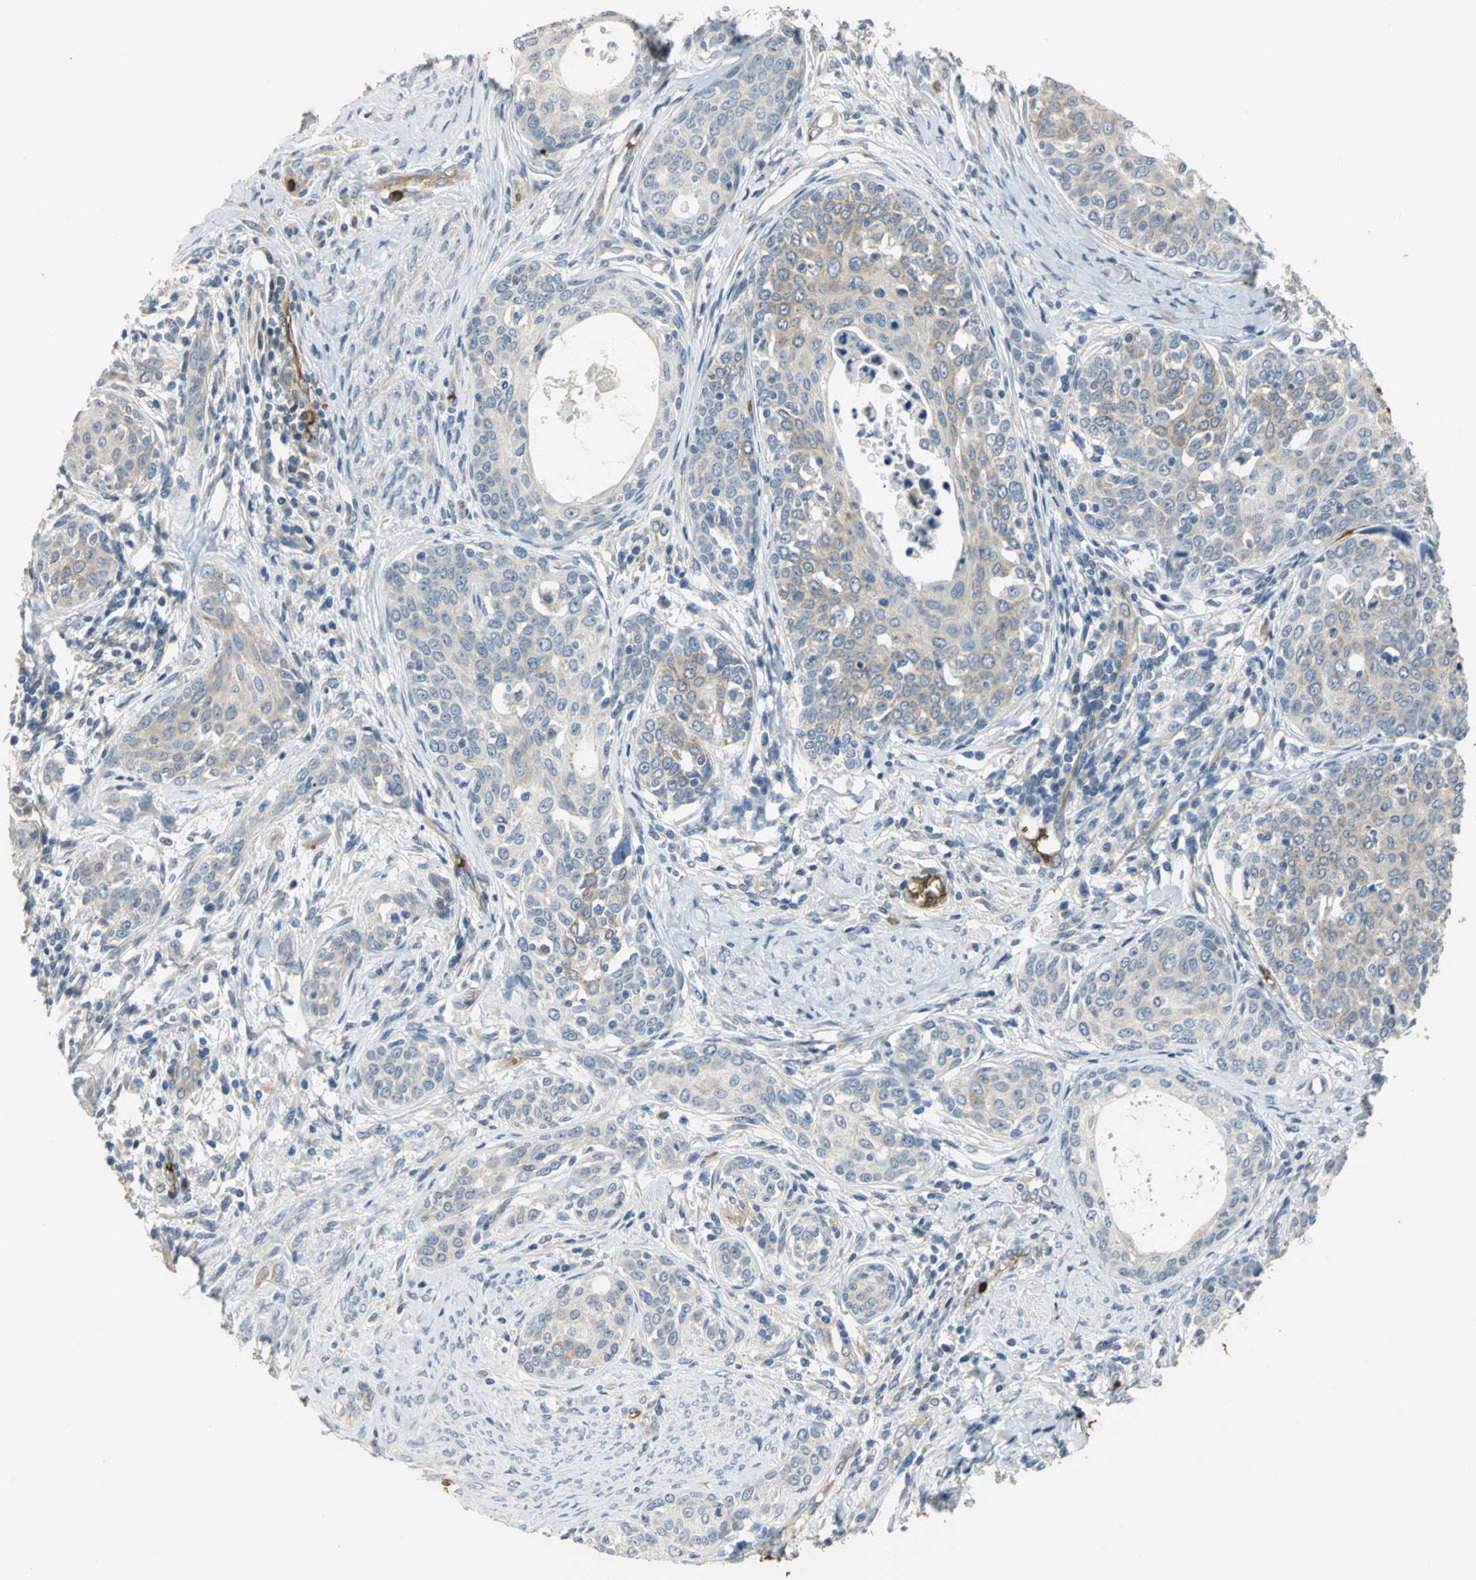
{"staining": {"intensity": "moderate", "quantity": "25%-75%", "location": "cytoplasmic/membranous"}, "tissue": "cervical cancer", "cell_type": "Tumor cells", "image_type": "cancer", "snomed": [{"axis": "morphology", "description": "Squamous cell carcinoma, NOS"}, {"axis": "morphology", "description": "Adenocarcinoma, NOS"}, {"axis": "topography", "description": "Cervix"}], "caption": "Tumor cells demonstrate moderate cytoplasmic/membranous staining in about 25%-75% of cells in cervical cancer (squamous cell carcinoma).", "gene": "TREM1", "patient": {"sex": "female", "age": 52}}